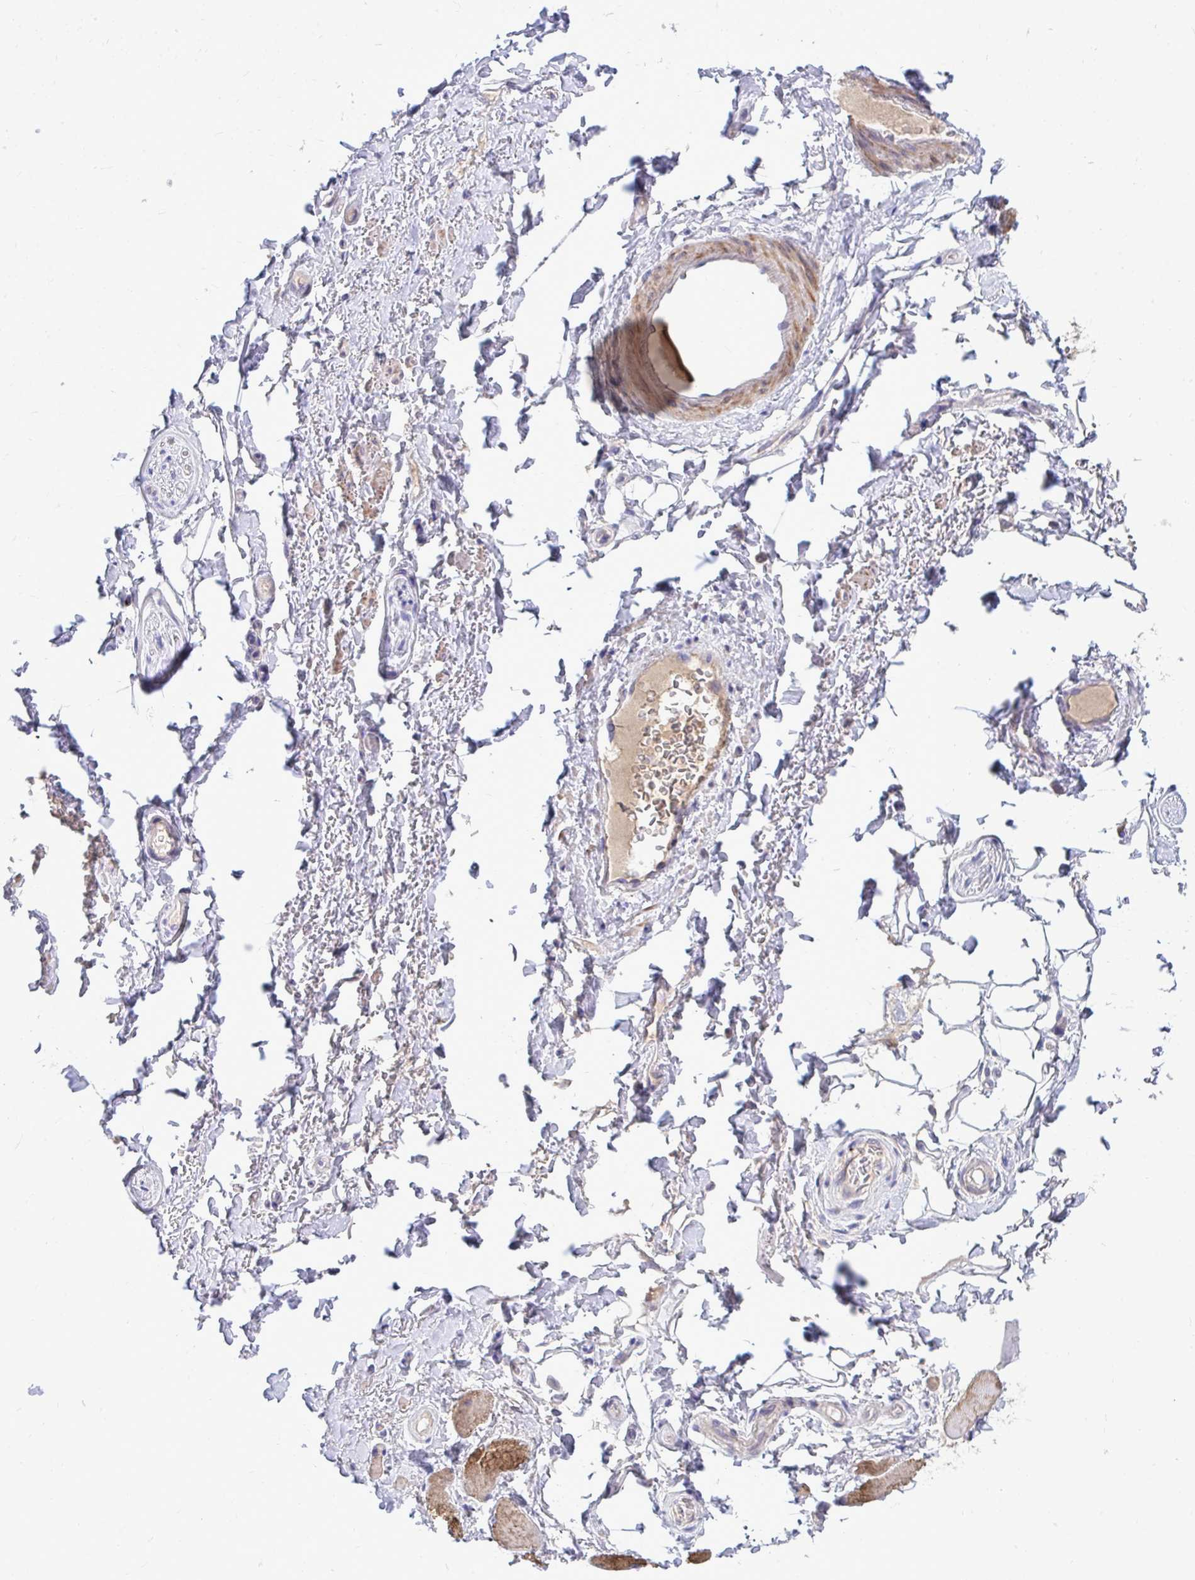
{"staining": {"intensity": "negative", "quantity": "none", "location": "none"}, "tissue": "adipose tissue", "cell_type": "Adipocytes", "image_type": "normal", "snomed": [{"axis": "morphology", "description": "Normal tissue, NOS"}, {"axis": "topography", "description": "Peripheral nerve tissue"}], "caption": "A micrograph of human adipose tissue is negative for staining in adipocytes. (Stains: DAB (3,3'-diaminobenzidine) IHC with hematoxylin counter stain, Microscopy: brightfield microscopy at high magnification).", "gene": "TP53I11", "patient": {"sex": "male", "age": 51}}